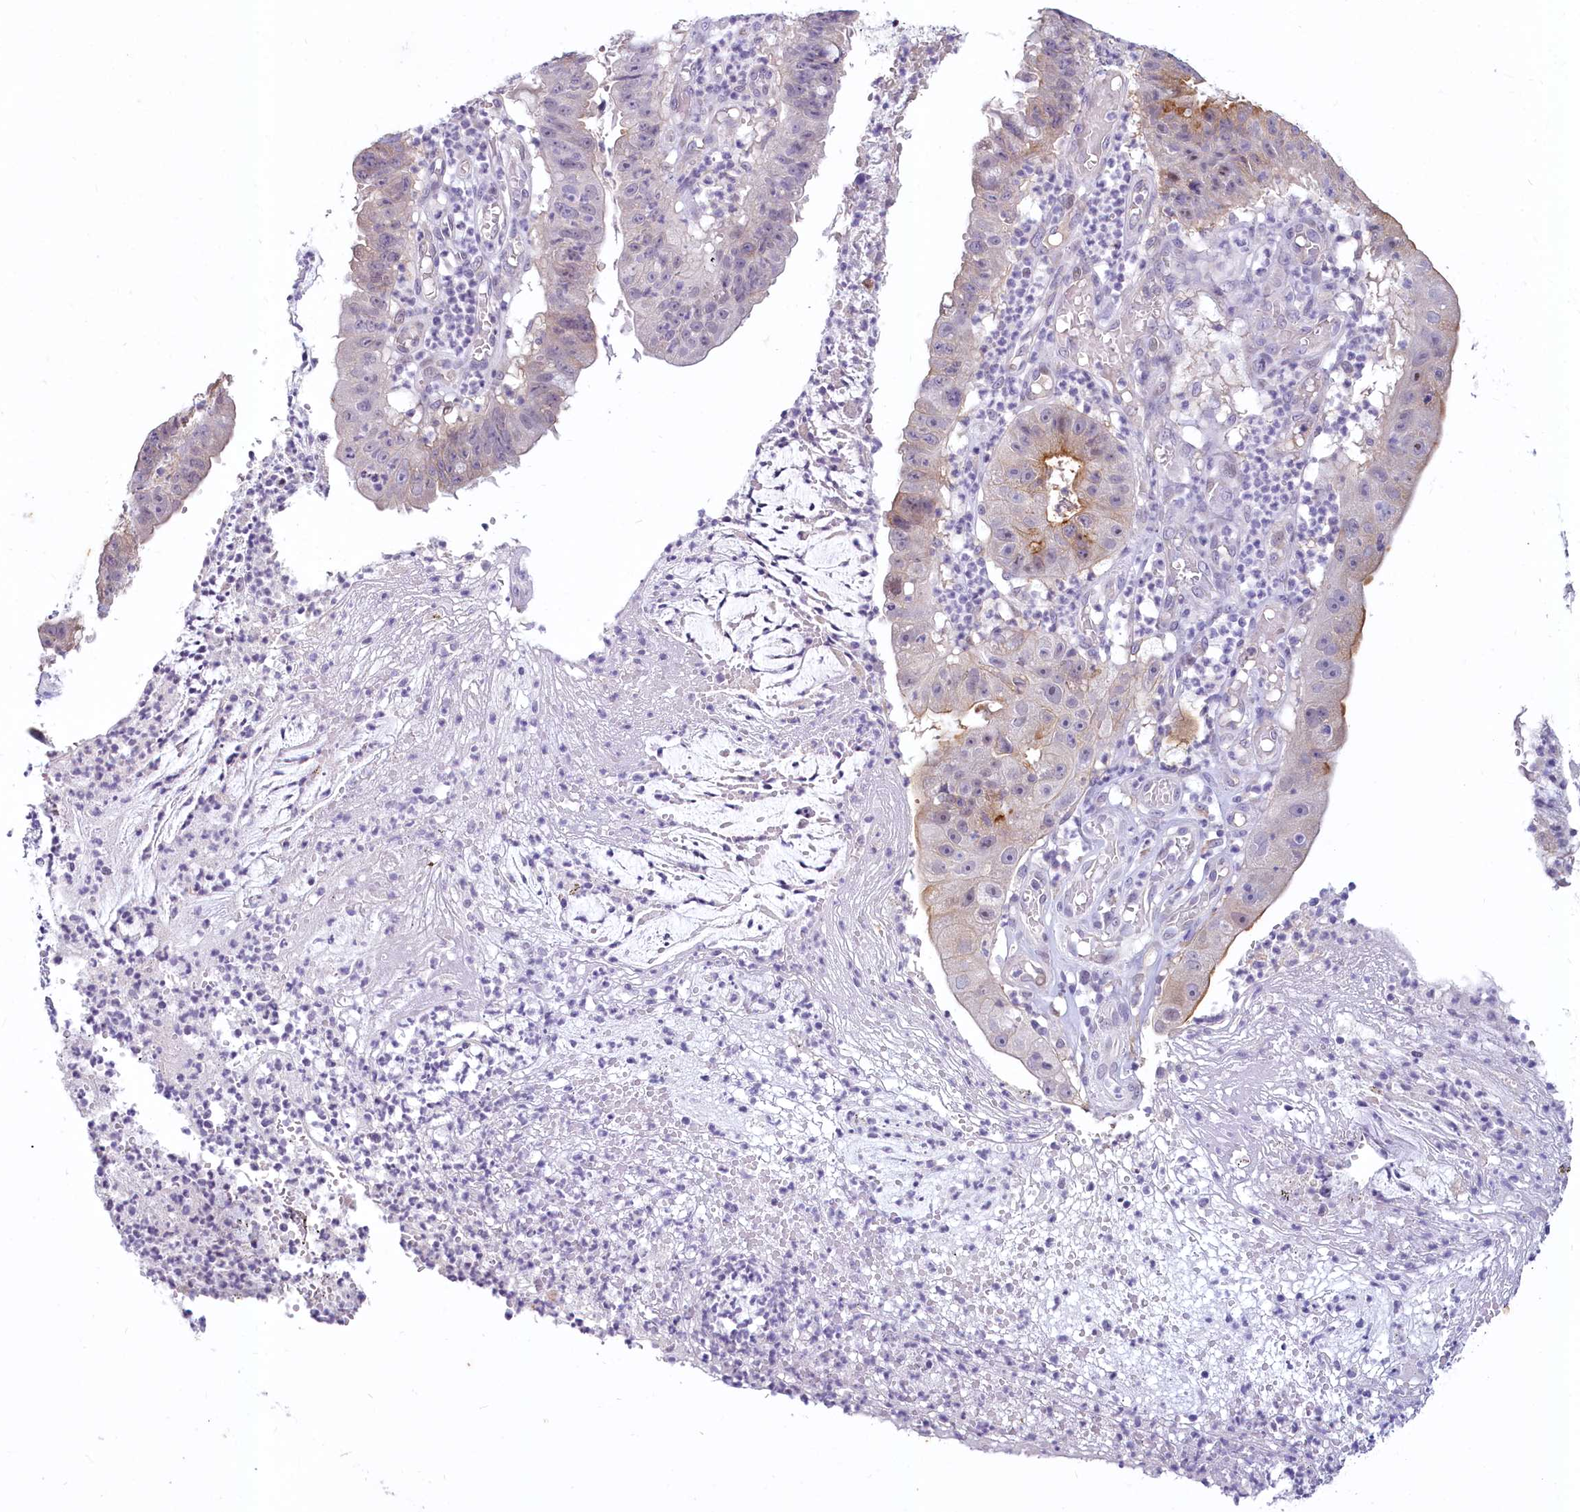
{"staining": {"intensity": "moderate", "quantity": "<25%", "location": "cytoplasmic/membranous"}, "tissue": "stomach cancer", "cell_type": "Tumor cells", "image_type": "cancer", "snomed": [{"axis": "morphology", "description": "Adenocarcinoma, NOS"}, {"axis": "topography", "description": "Stomach"}], "caption": "Moderate cytoplasmic/membranous staining is present in about <25% of tumor cells in adenocarcinoma (stomach).", "gene": "PROCR", "patient": {"sex": "male", "age": 59}}